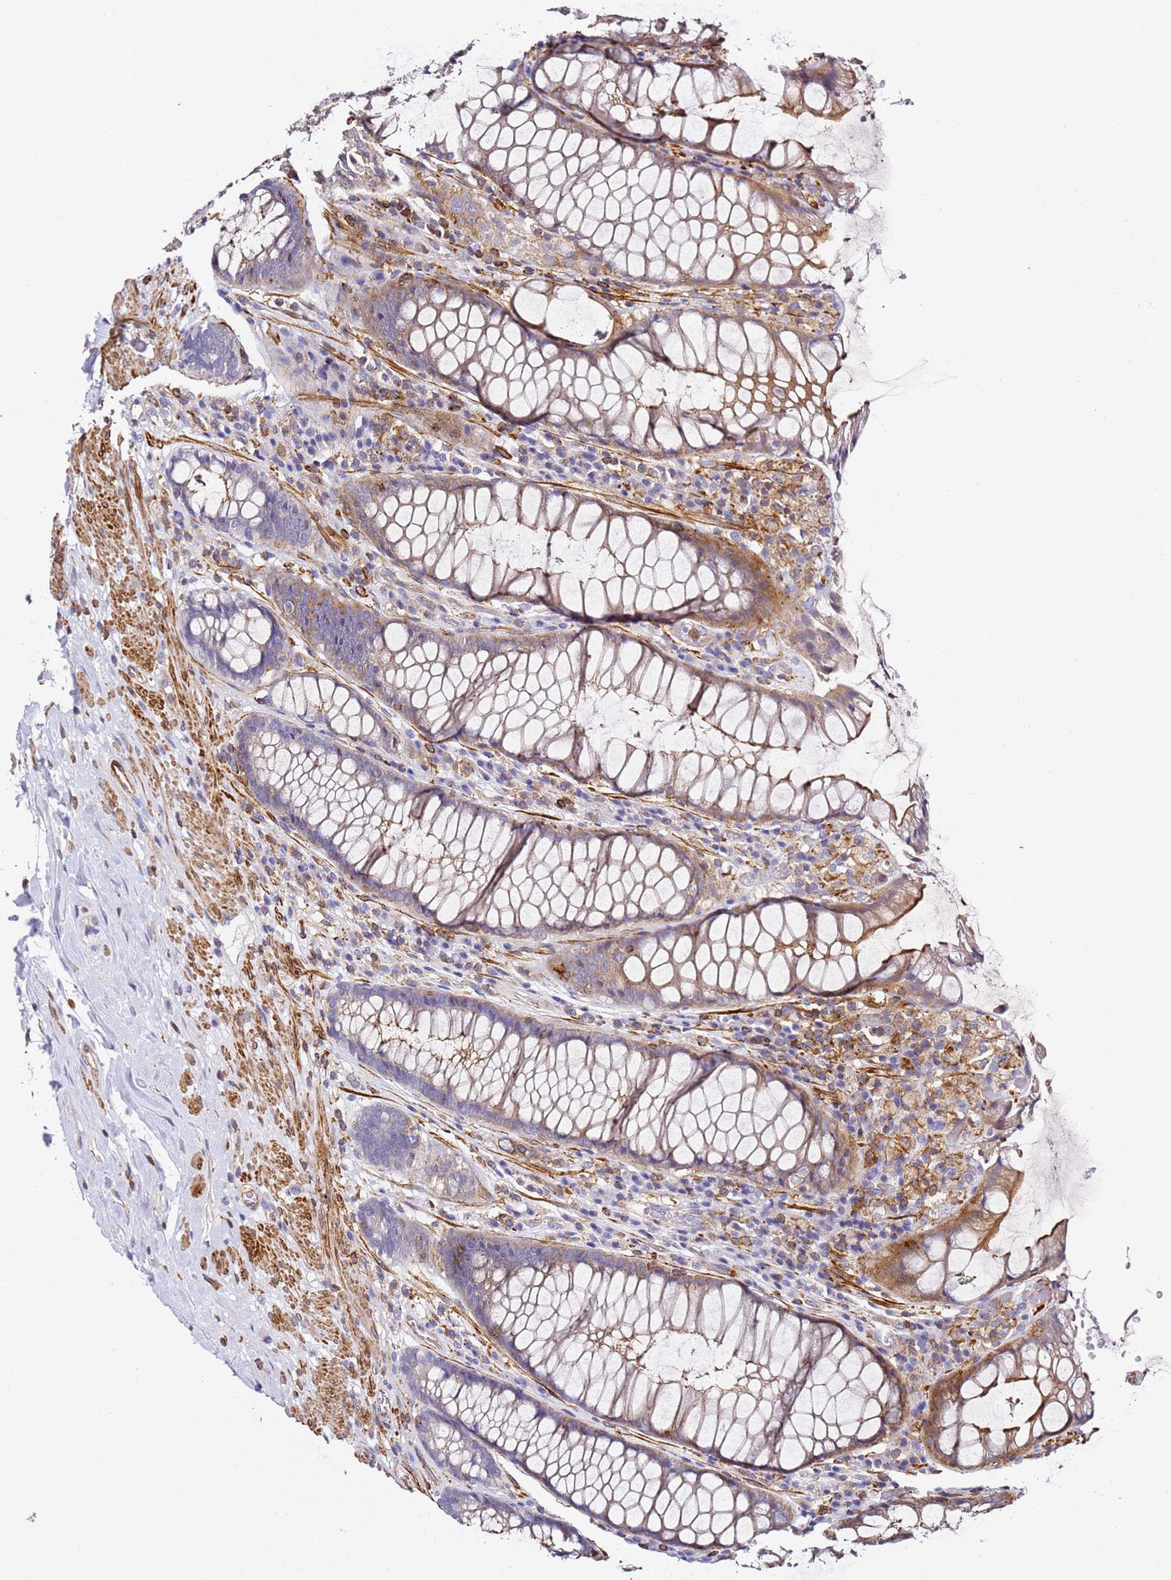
{"staining": {"intensity": "moderate", "quantity": "25%-75%", "location": "cytoplasmic/membranous"}, "tissue": "rectum", "cell_type": "Glandular cells", "image_type": "normal", "snomed": [{"axis": "morphology", "description": "Normal tissue, NOS"}, {"axis": "topography", "description": "Rectum"}], "caption": "This photomicrograph shows benign rectum stained with immunohistochemistry to label a protein in brown. The cytoplasmic/membranous of glandular cells show moderate positivity for the protein. Nuclei are counter-stained blue.", "gene": "ZNF671", "patient": {"sex": "male", "age": 64}}